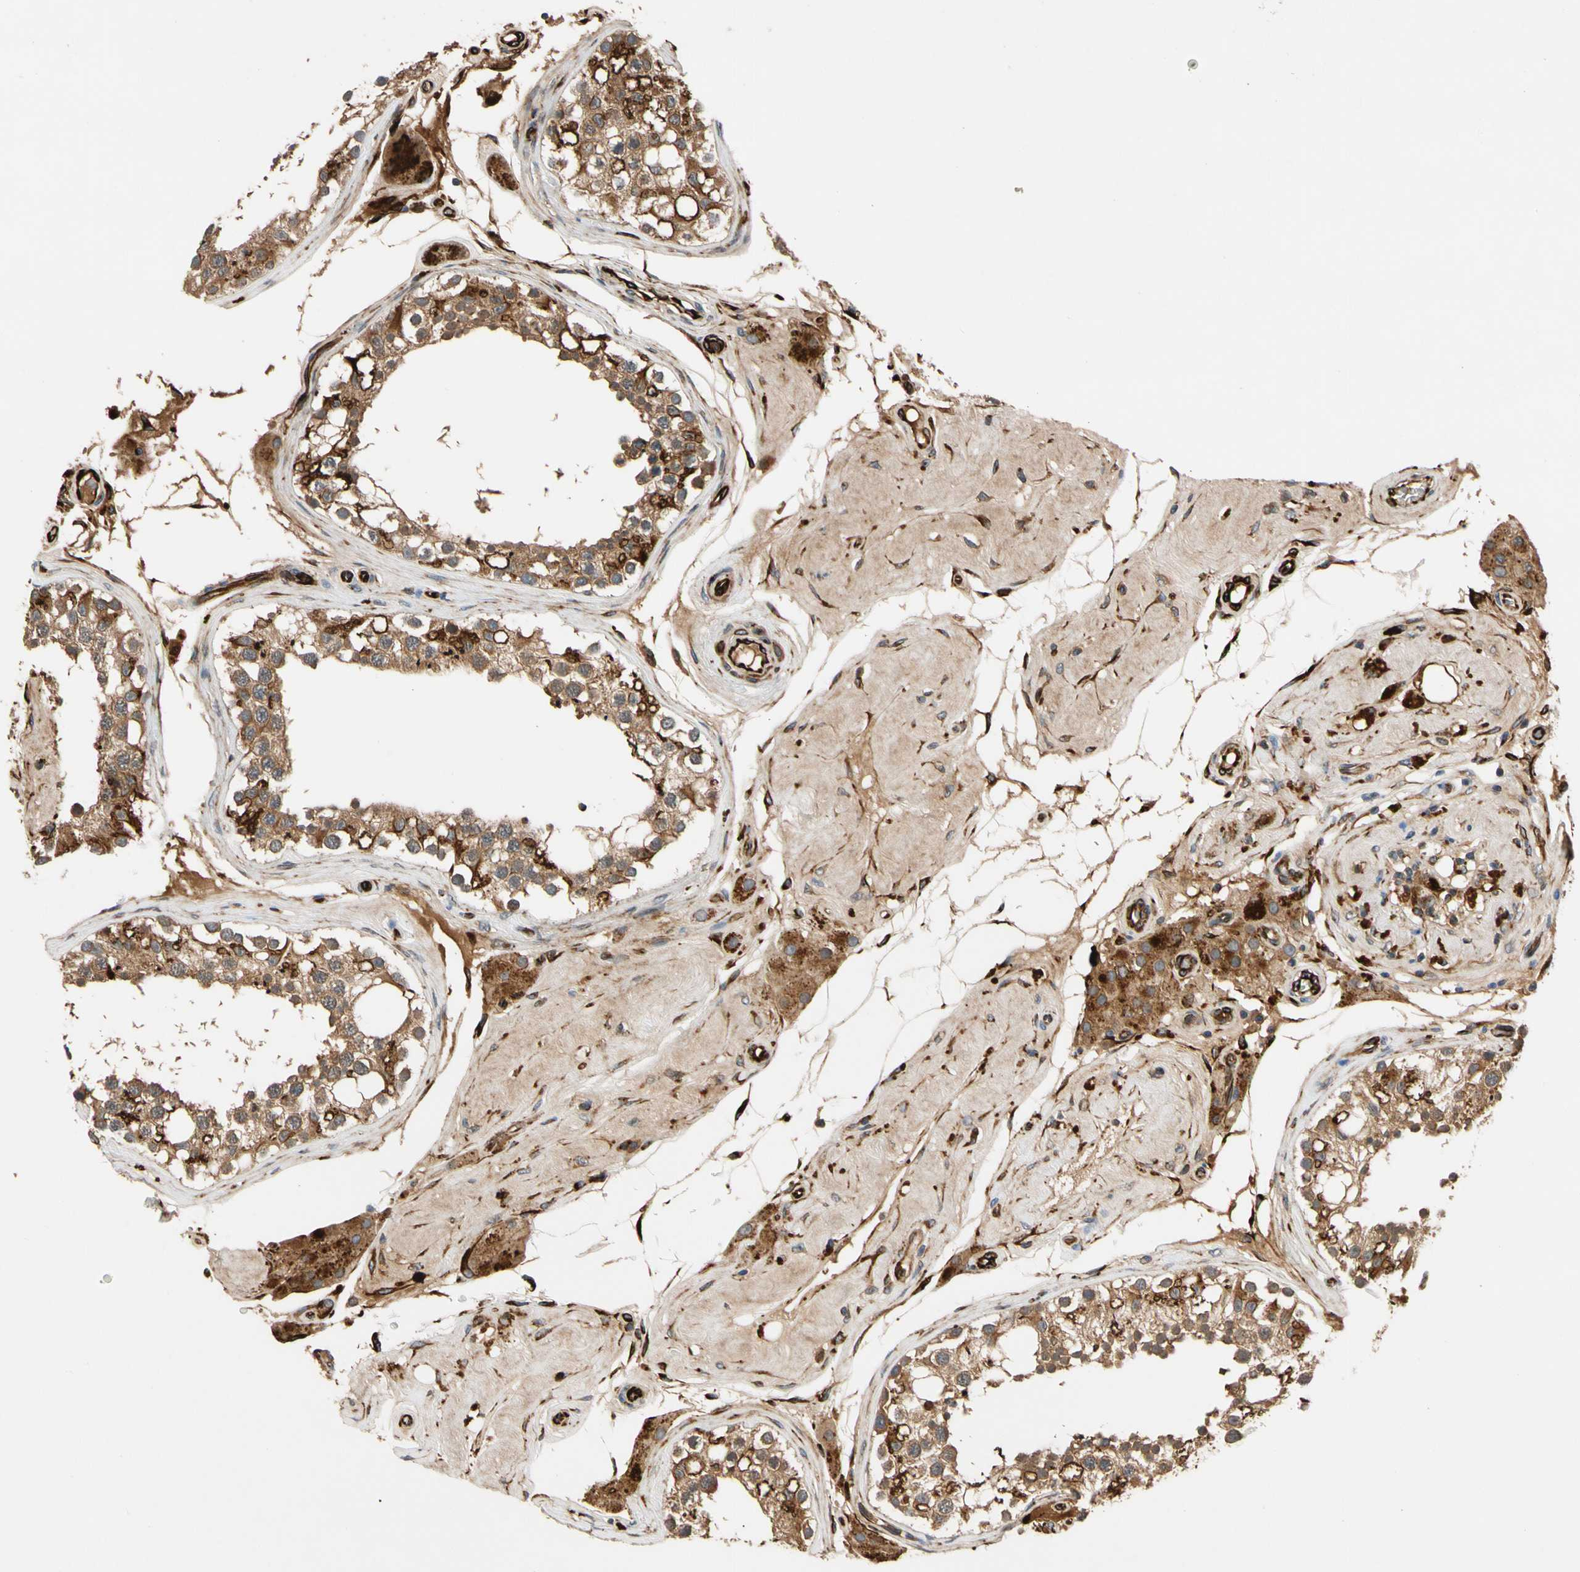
{"staining": {"intensity": "moderate", "quantity": ">75%", "location": "cytoplasmic/membranous"}, "tissue": "testis", "cell_type": "Cells in seminiferous ducts", "image_type": "normal", "snomed": [{"axis": "morphology", "description": "Normal tissue, NOS"}, {"axis": "topography", "description": "Testis"}], "caption": "Immunohistochemical staining of unremarkable testis exhibits moderate cytoplasmic/membranous protein positivity in approximately >75% of cells in seminiferous ducts. The staining is performed using DAB brown chromogen to label protein expression. The nuclei are counter-stained blue using hematoxylin.", "gene": "FGD6", "patient": {"sex": "male", "age": 68}}